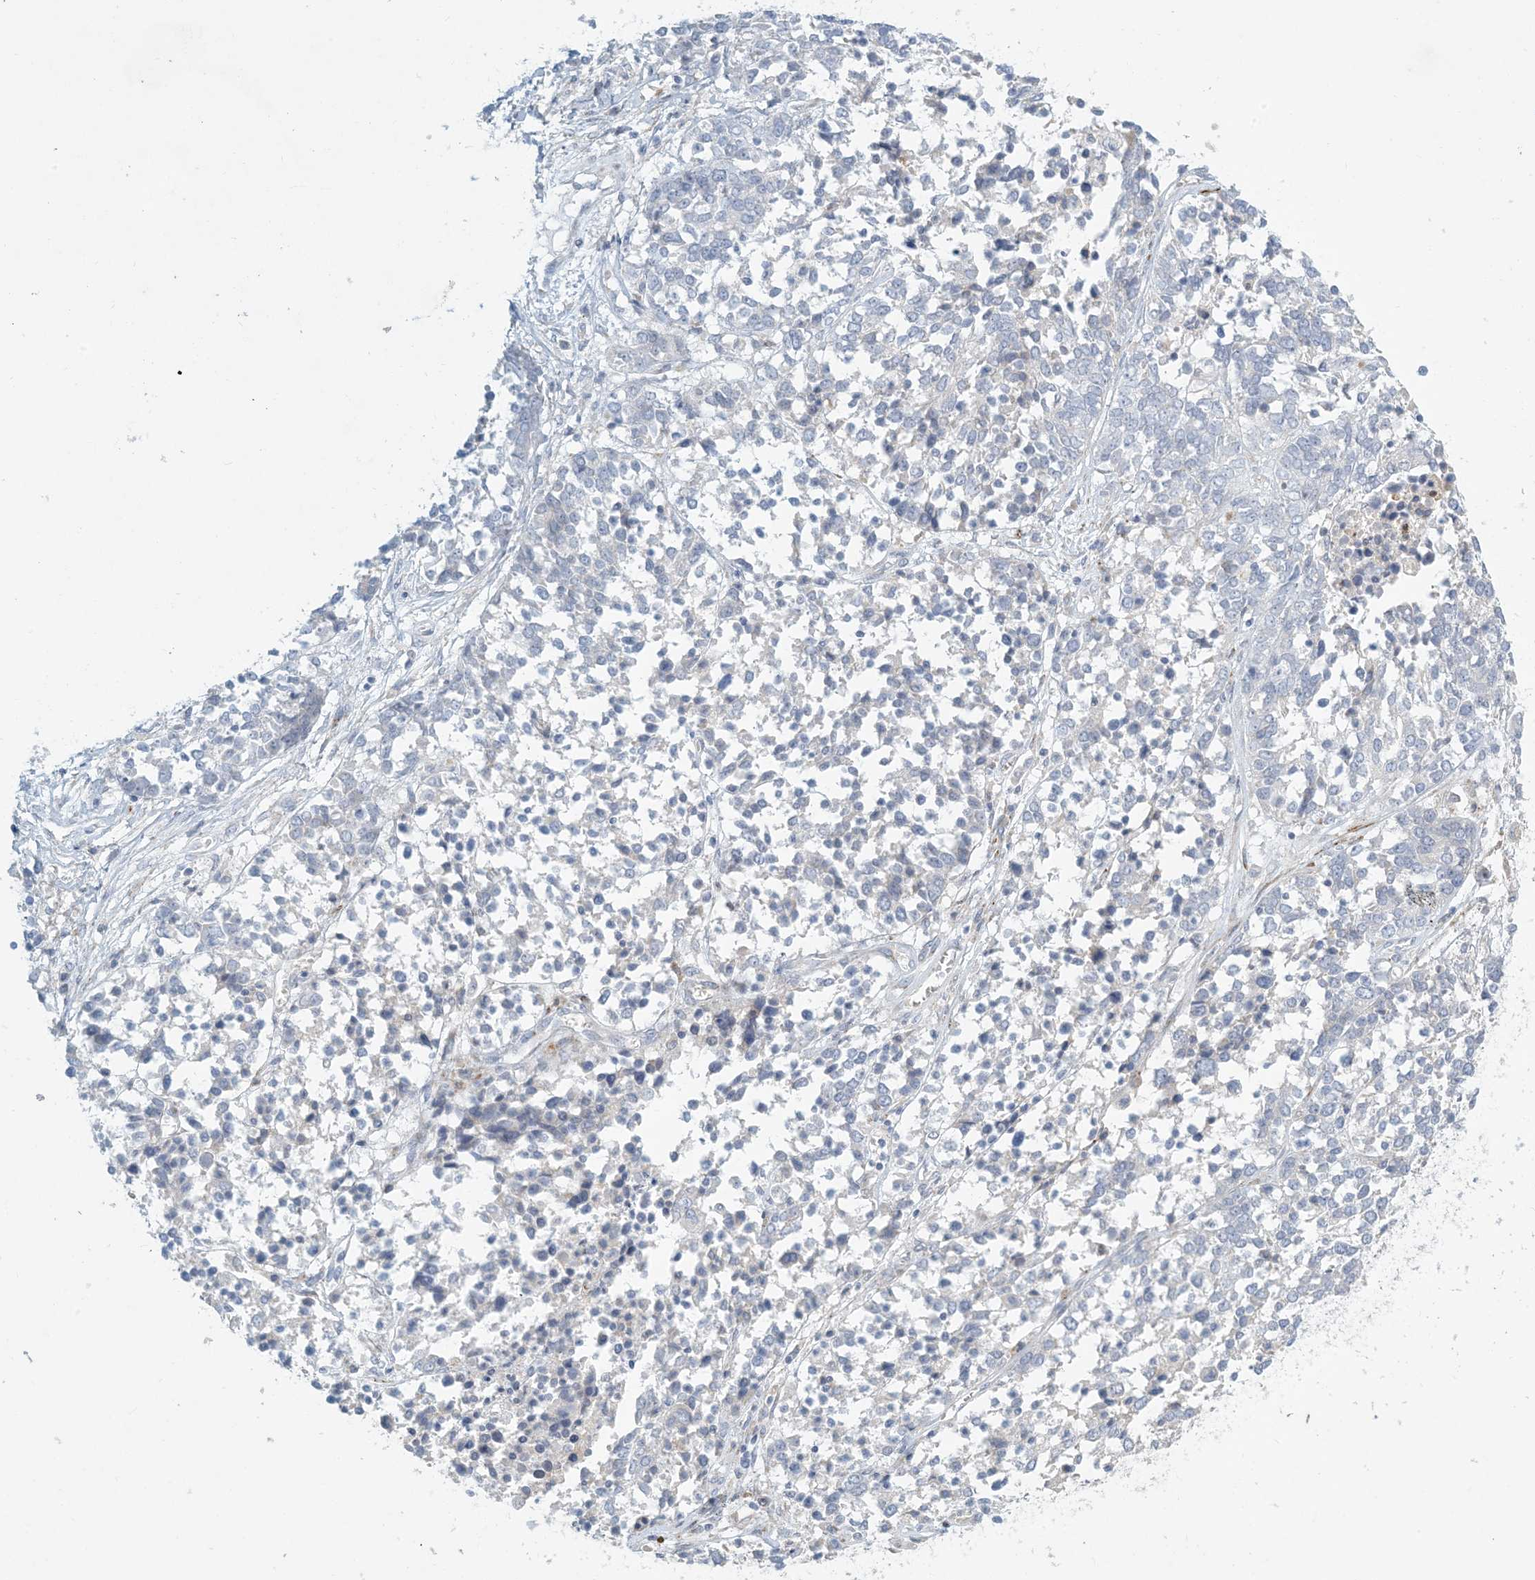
{"staining": {"intensity": "negative", "quantity": "none", "location": "none"}, "tissue": "ovarian cancer", "cell_type": "Tumor cells", "image_type": "cancer", "snomed": [{"axis": "morphology", "description": "Cystadenocarcinoma, serous, NOS"}, {"axis": "topography", "description": "Ovary"}], "caption": "IHC image of neoplastic tissue: human ovarian serous cystadenocarcinoma stained with DAB demonstrates no significant protein staining in tumor cells.", "gene": "ZNF385D", "patient": {"sex": "female", "age": 44}}